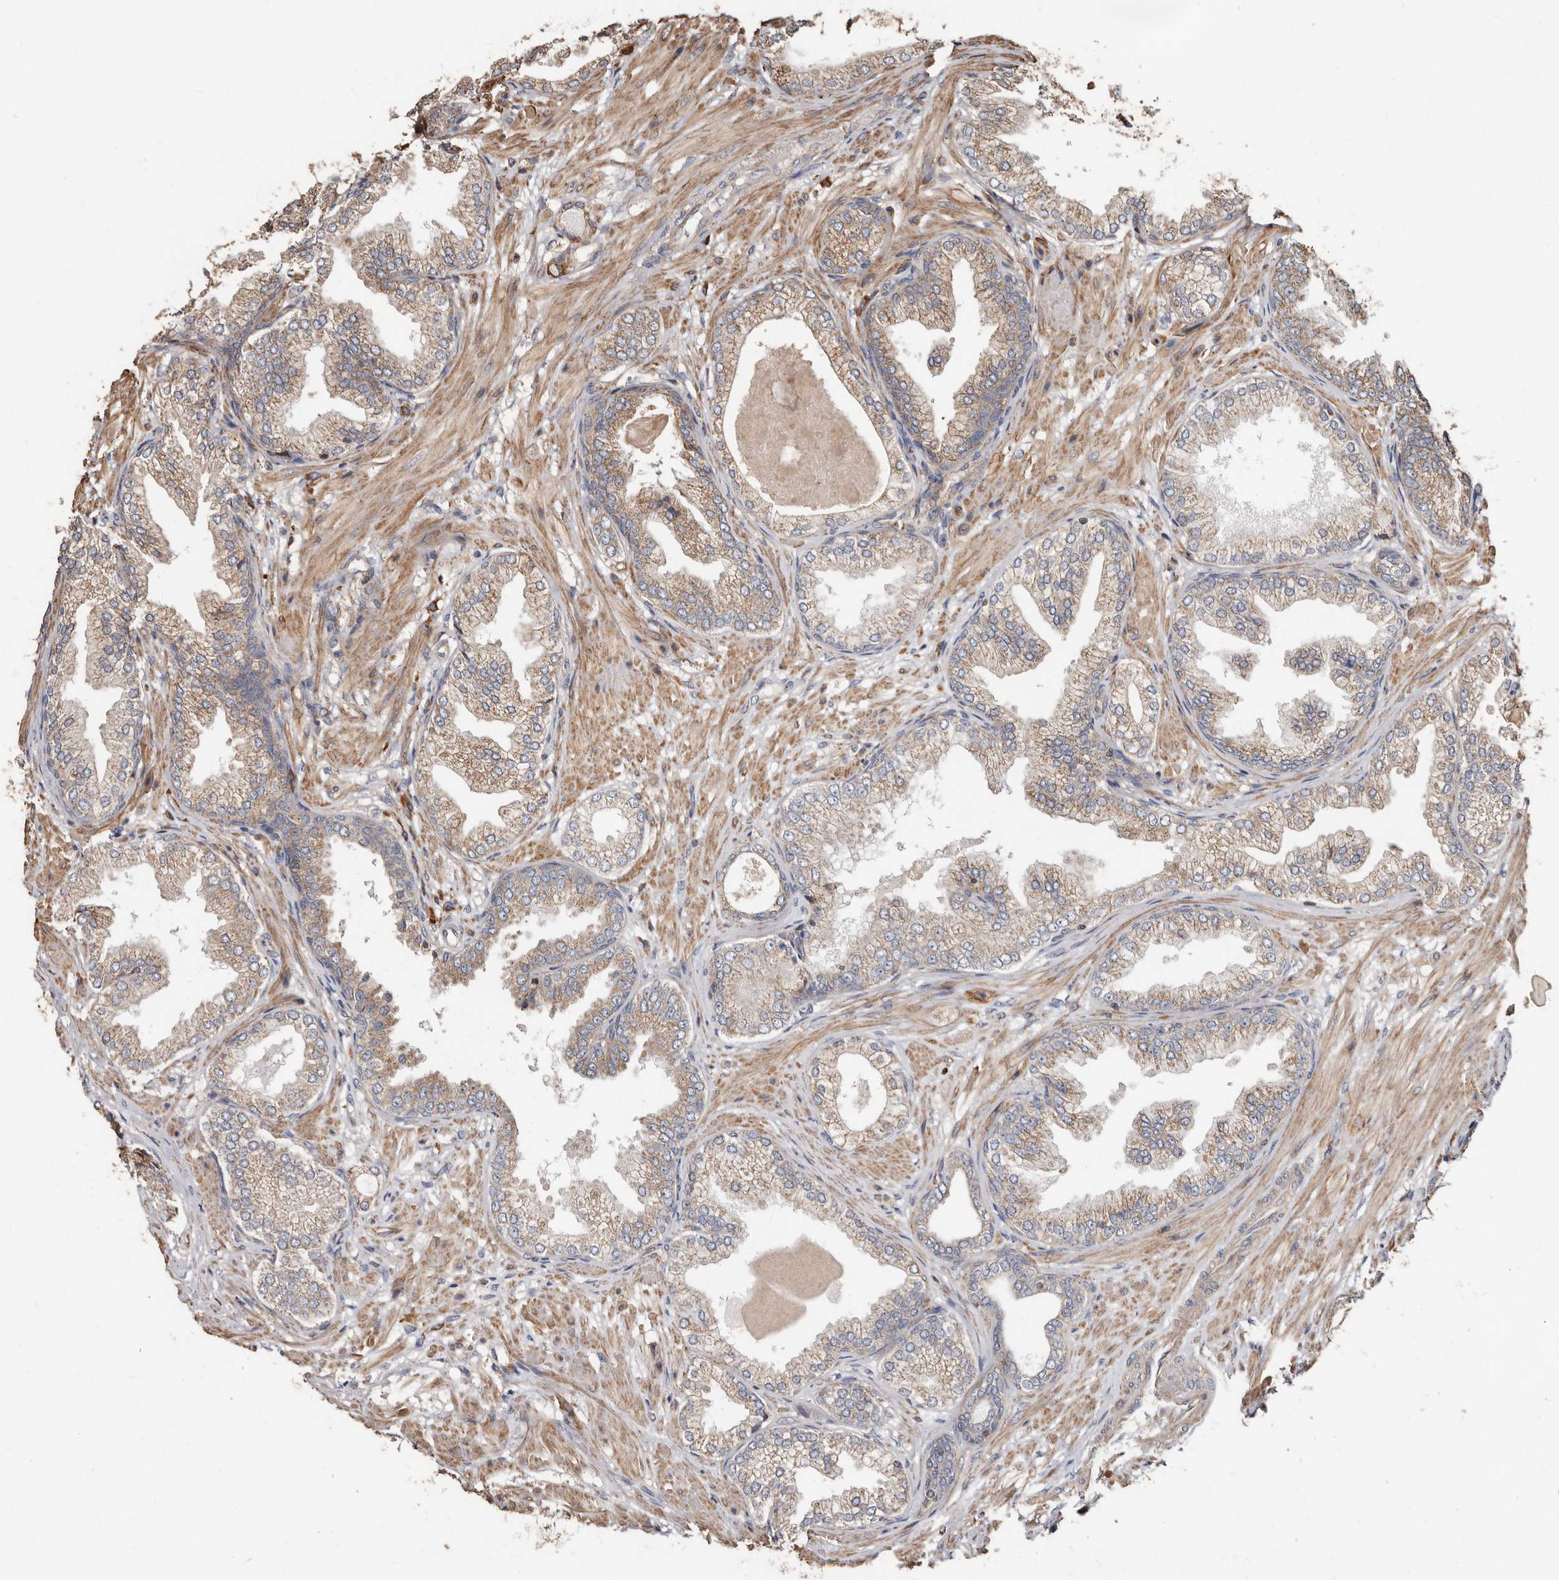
{"staining": {"intensity": "moderate", "quantity": ">75%", "location": "cytoplasmic/membranous"}, "tissue": "prostate cancer", "cell_type": "Tumor cells", "image_type": "cancer", "snomed": [{"axis": "morphology", "description": "Adenocarcinoma, Low grade"}, {"axis": "topography", "description": "Prostate"}], "caption": "Immunohistochemical staining of low-grade adenocarcinoma (prostate) displays medium levels of moderate cytoplasmic/membranous positivity in about >75% of tumor cells.", "gene": "OSGIN2", "patient": {"sex": "male", "age": 63}}